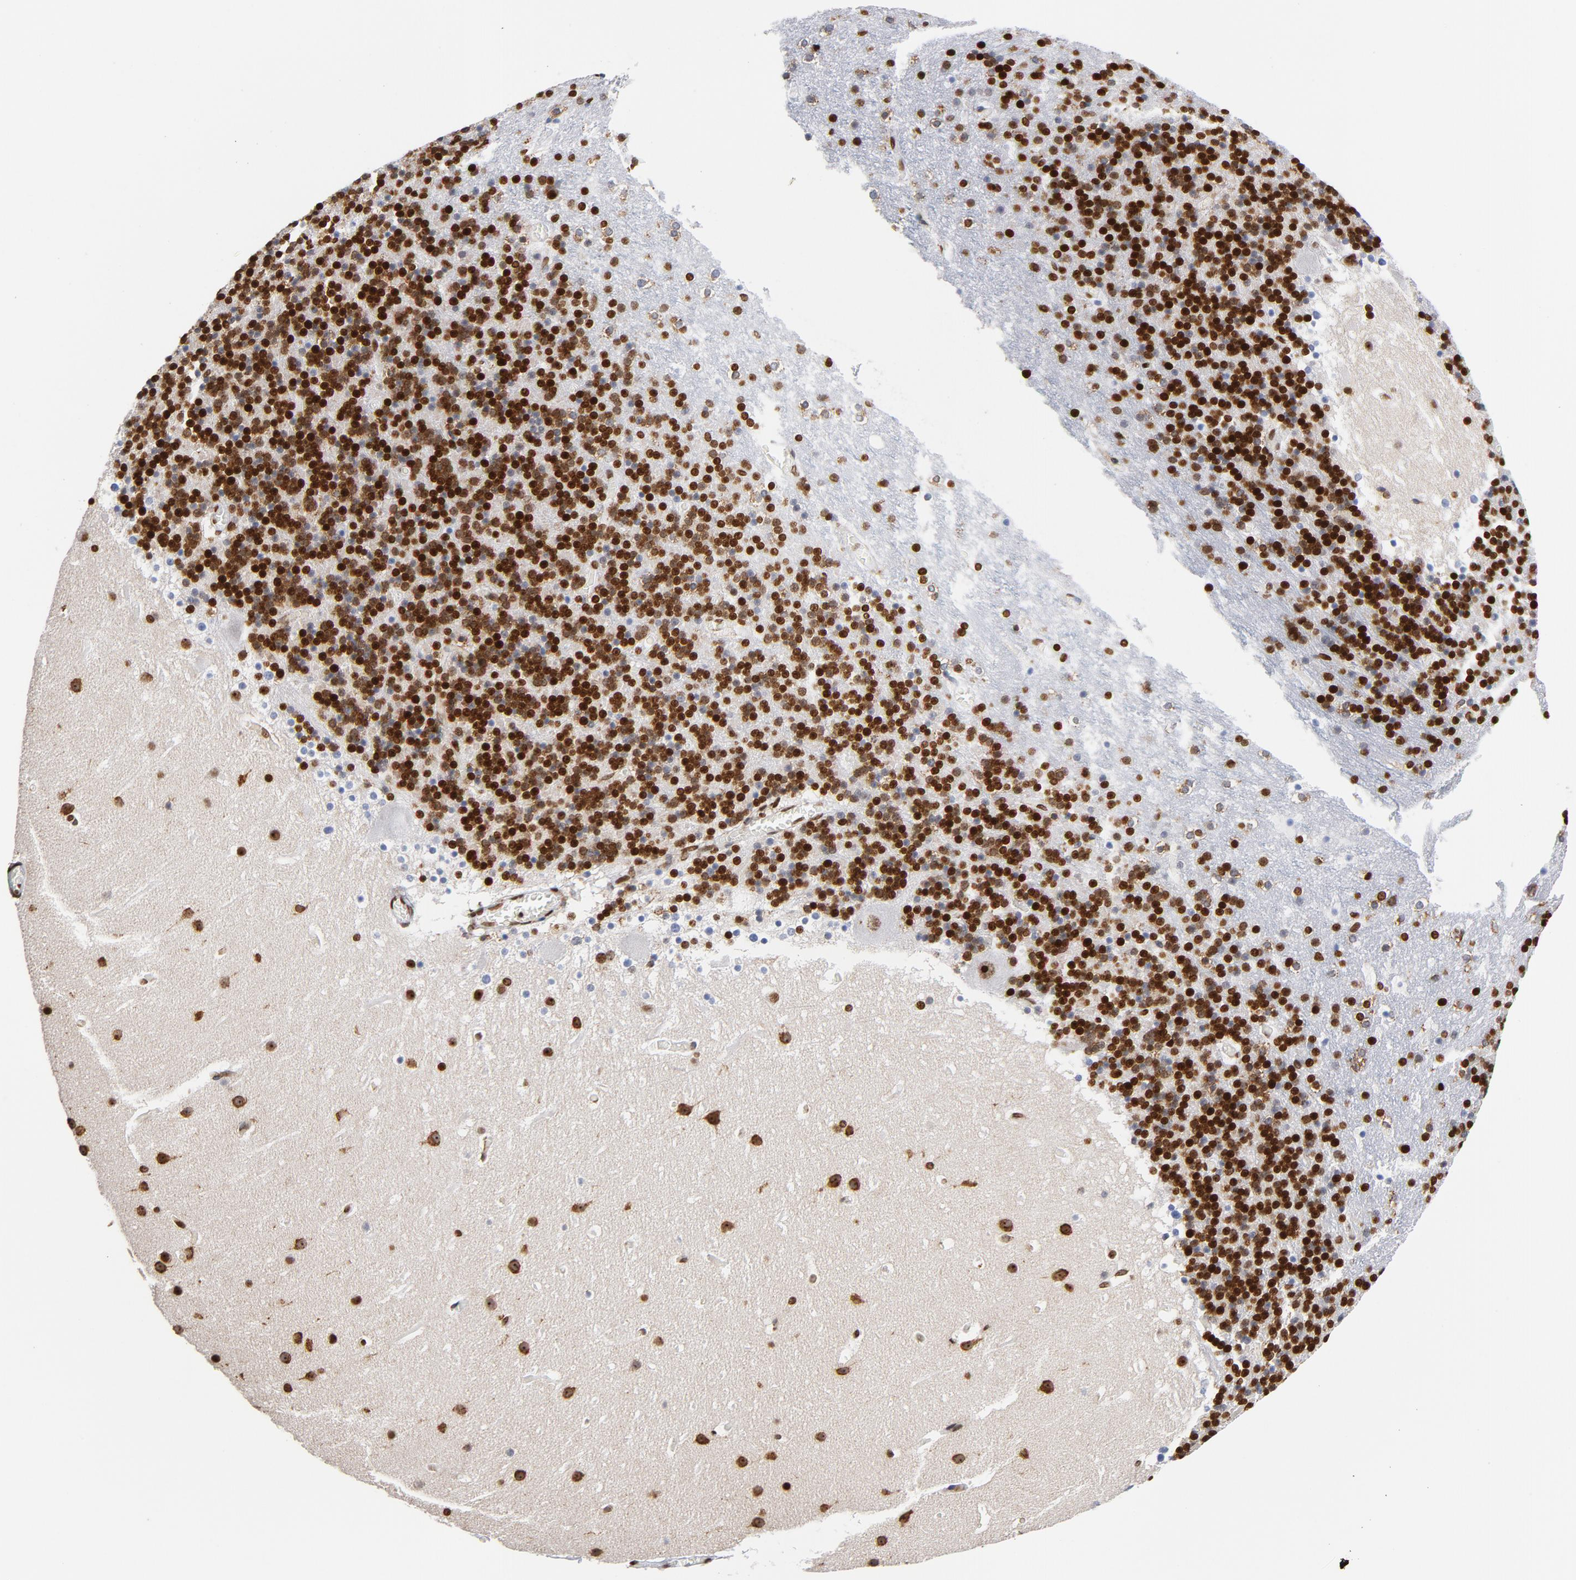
{"staining": {"intensity": "strong", "quantity": ">75%", "location": "nuclear"}, "tissue": "cerebellum", "cell_type": "Cells in granular layer", "image_type": "normal", "snomed": [{"axis": "morphology", "description": "Normal tissue, NOS"}, {"axis": "topography", "description": "Cerebellum"}], "caption": "Immunohistochemistry (IHC) of unremarkable cerebellum exhibits high levels of strong nuclear positivity in approximately >75% of cells in granular layer.", "gene": "TOP2B", "patient": {"sex": "male", "age": 45}}